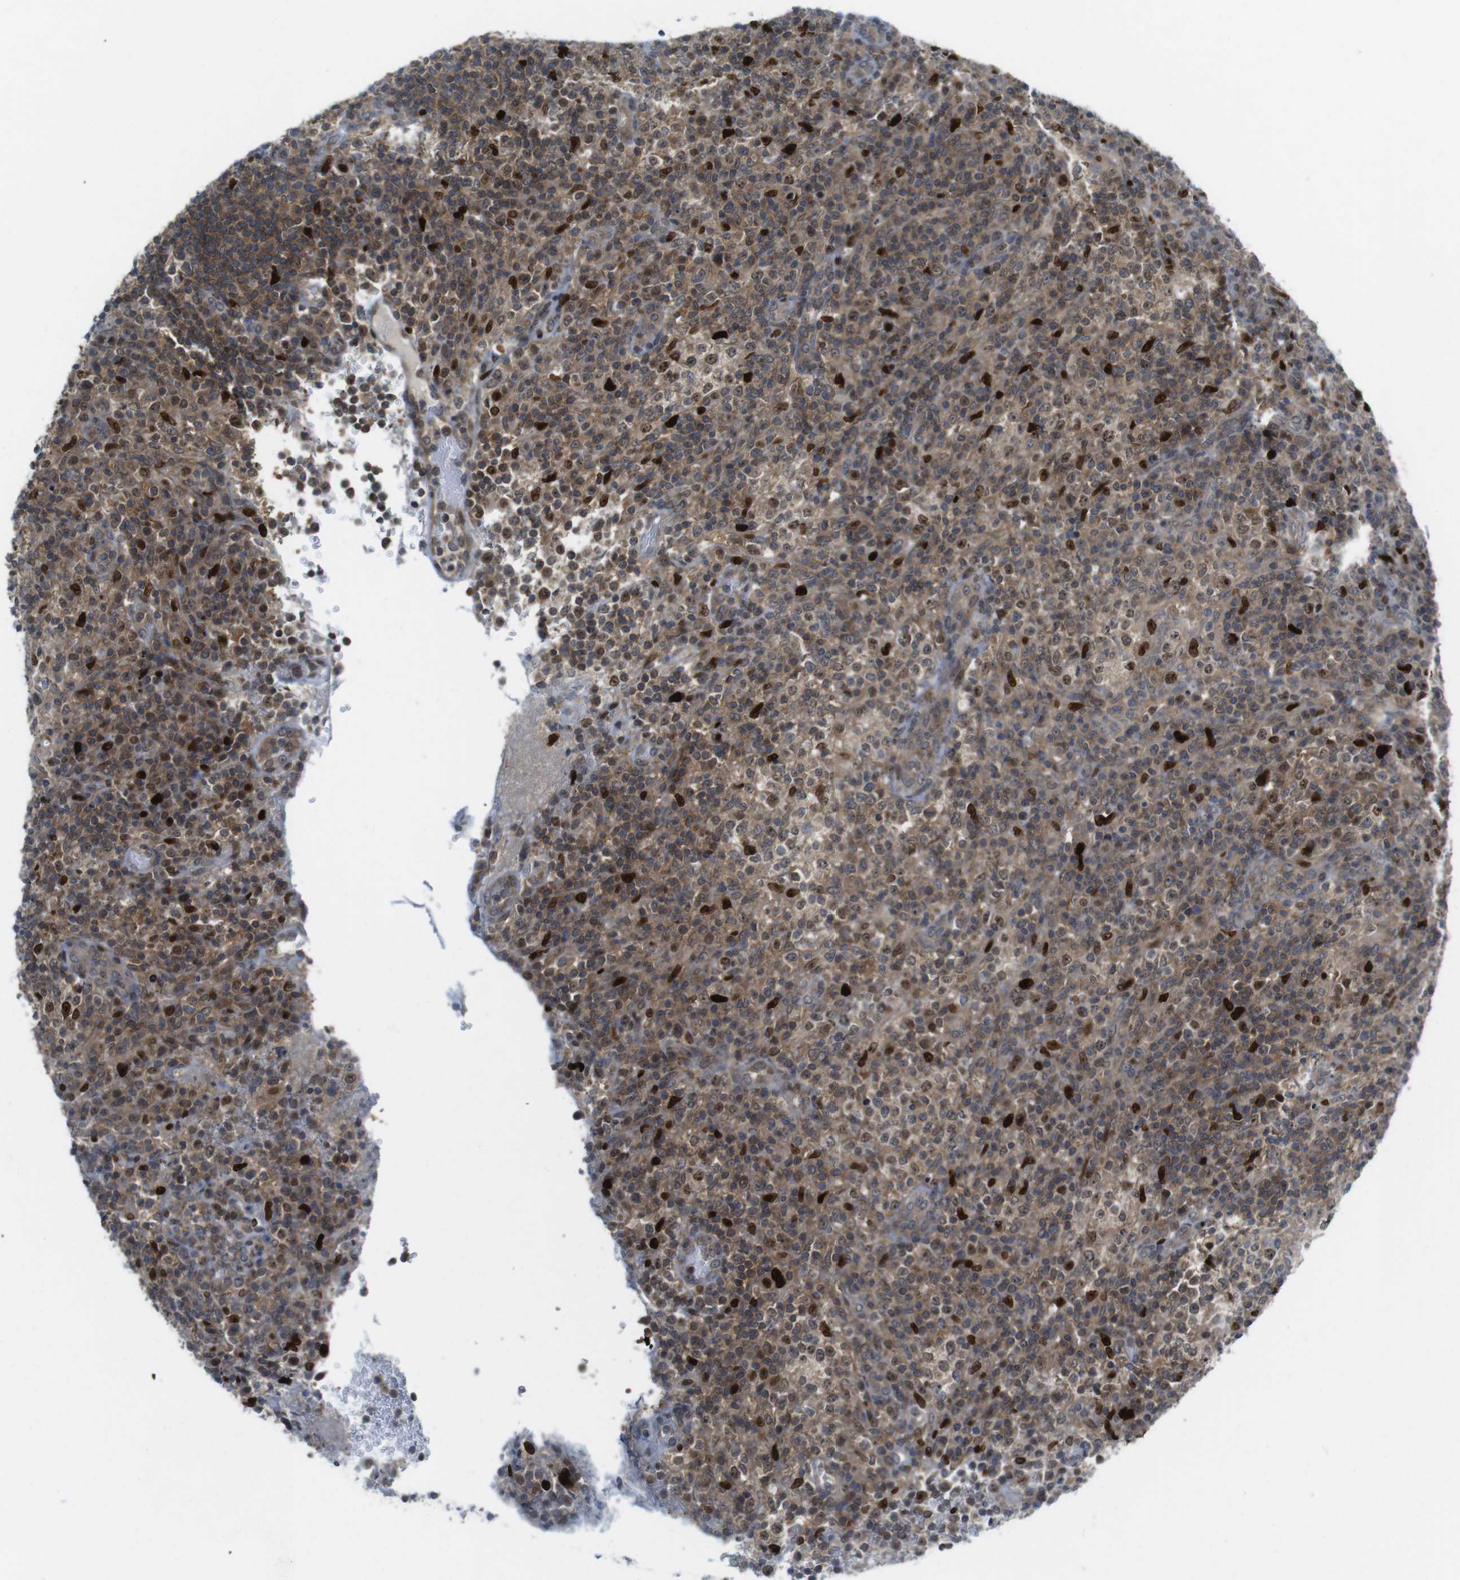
{"staining": {"intensity": "moderate", "quantity": ">75%", "location": "cytoplasmic/membranous,nuclear"}, "tissue": "lymphoma", "cell_type": "Tumor cells", "image_type": "cancer", "snomed": [{"axis": "morphology", "description": "Malignant lymphoma, non-Hodgkin's type, High grade"}, {"axis": "topography", "description": "Lymph node"}], "caption": "The immunohistochemical stain shows moderate cytoplasmic/membranous and nuclear expression in tumor cells of high-grade malignant lymphoma, non-Hodgkin's type tissue.", "gene": "RCC1", "patient": {"sex": "female", "age": 76}}